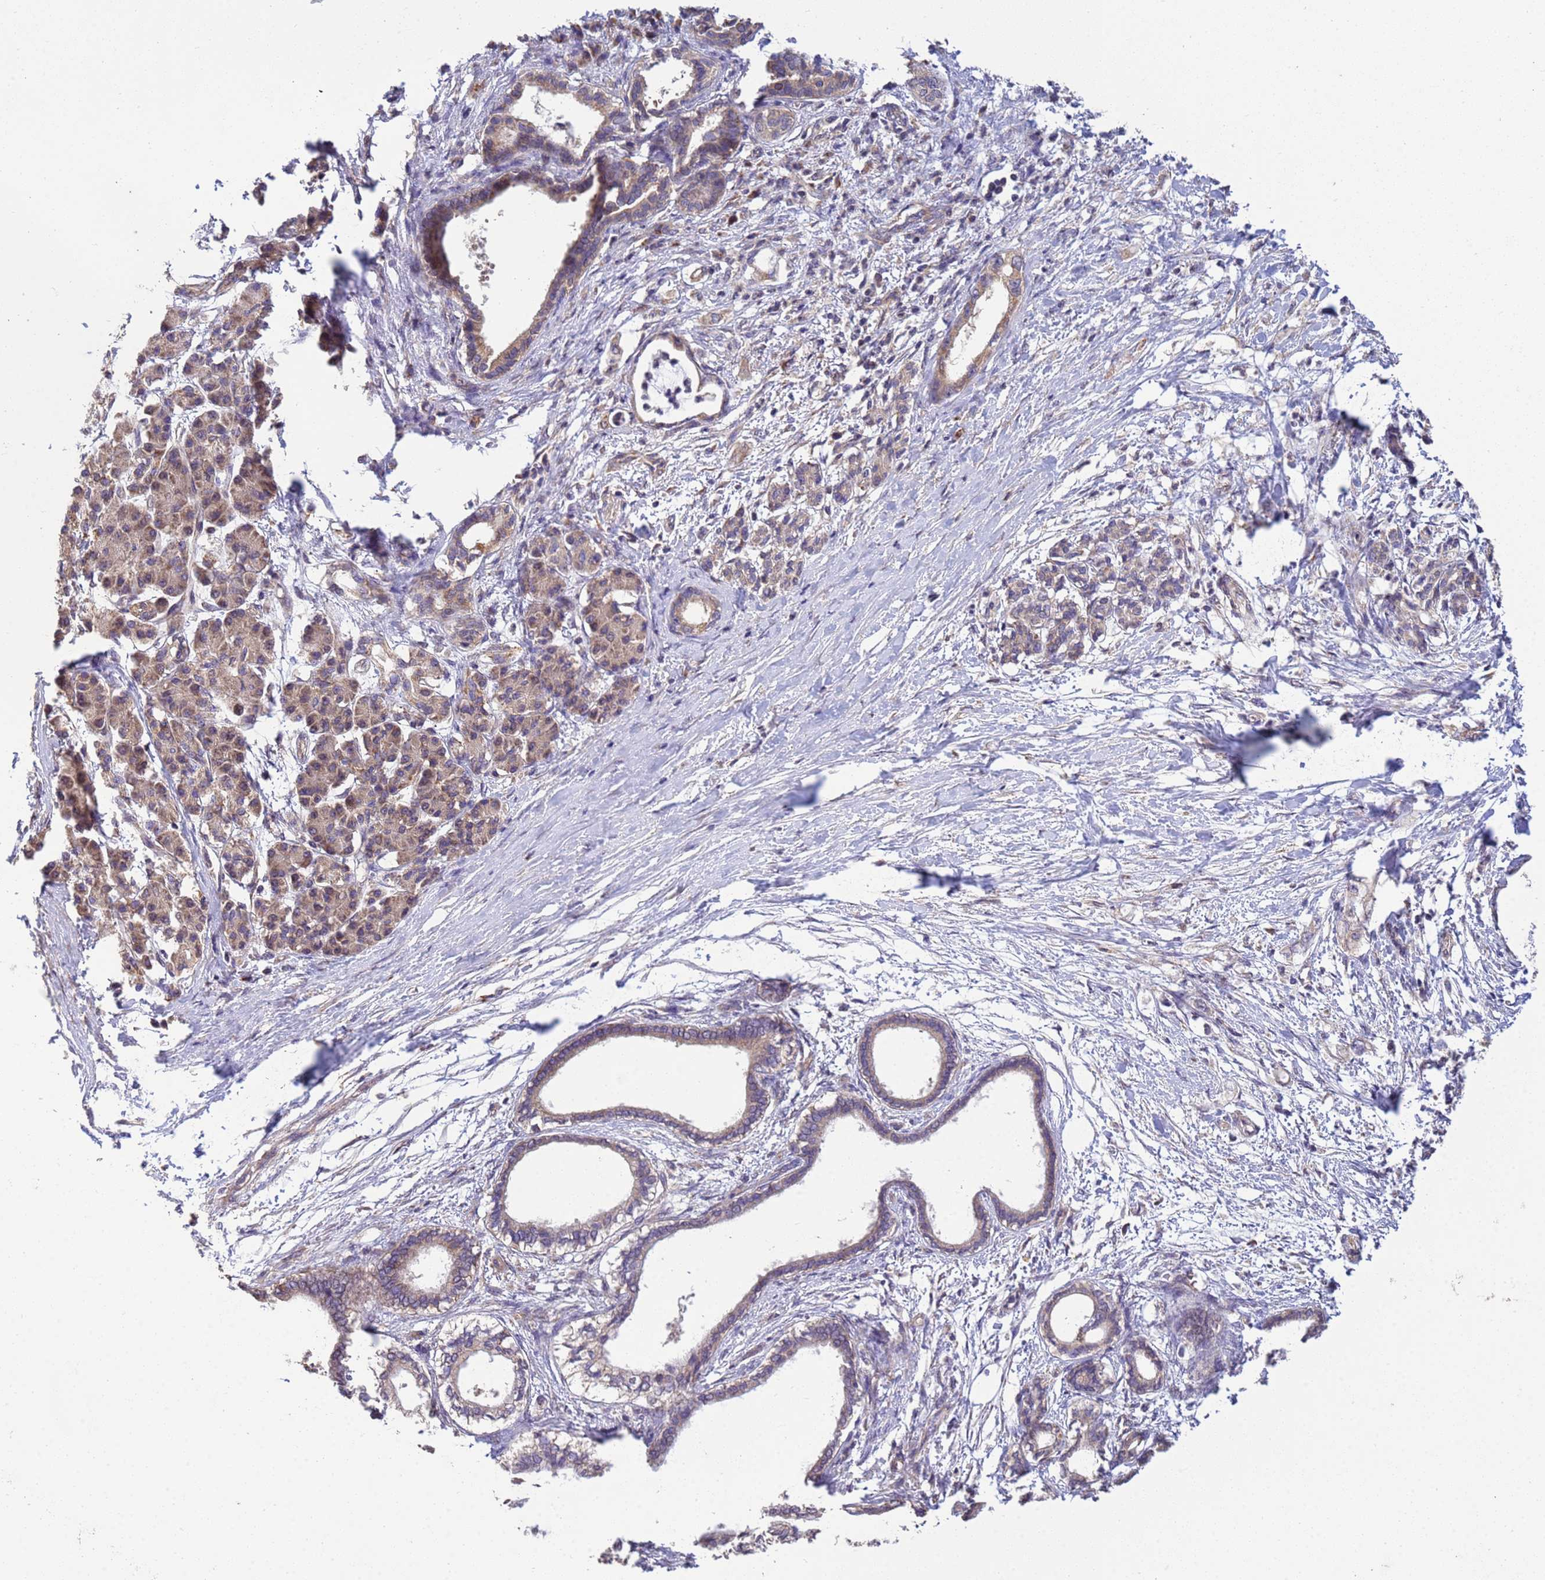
{"staining": {"intensity": "weak", "quantity": ">75%", "location": "cytoplasmic/membranous"}, "tissue": "pancreatic cancer", "cell_type": "Tumor cells", "image_type": "cancer", "snomed": [{"axis": "morphology", "description": "Adenocarcinoma, NOS"}, {"axis": "topography", "description": "Pancreas"}], "caption": "DAB (3,3'-diaminobenzidine) immunohistochemical staining of pancreatic cancer (adenocarcinoma) displays weak cytoplasmic/membranous protein staining in approximately >75% of tumor cells.", "gene": "P2RX7", "patient": {"sex": "female", "age": 55}}